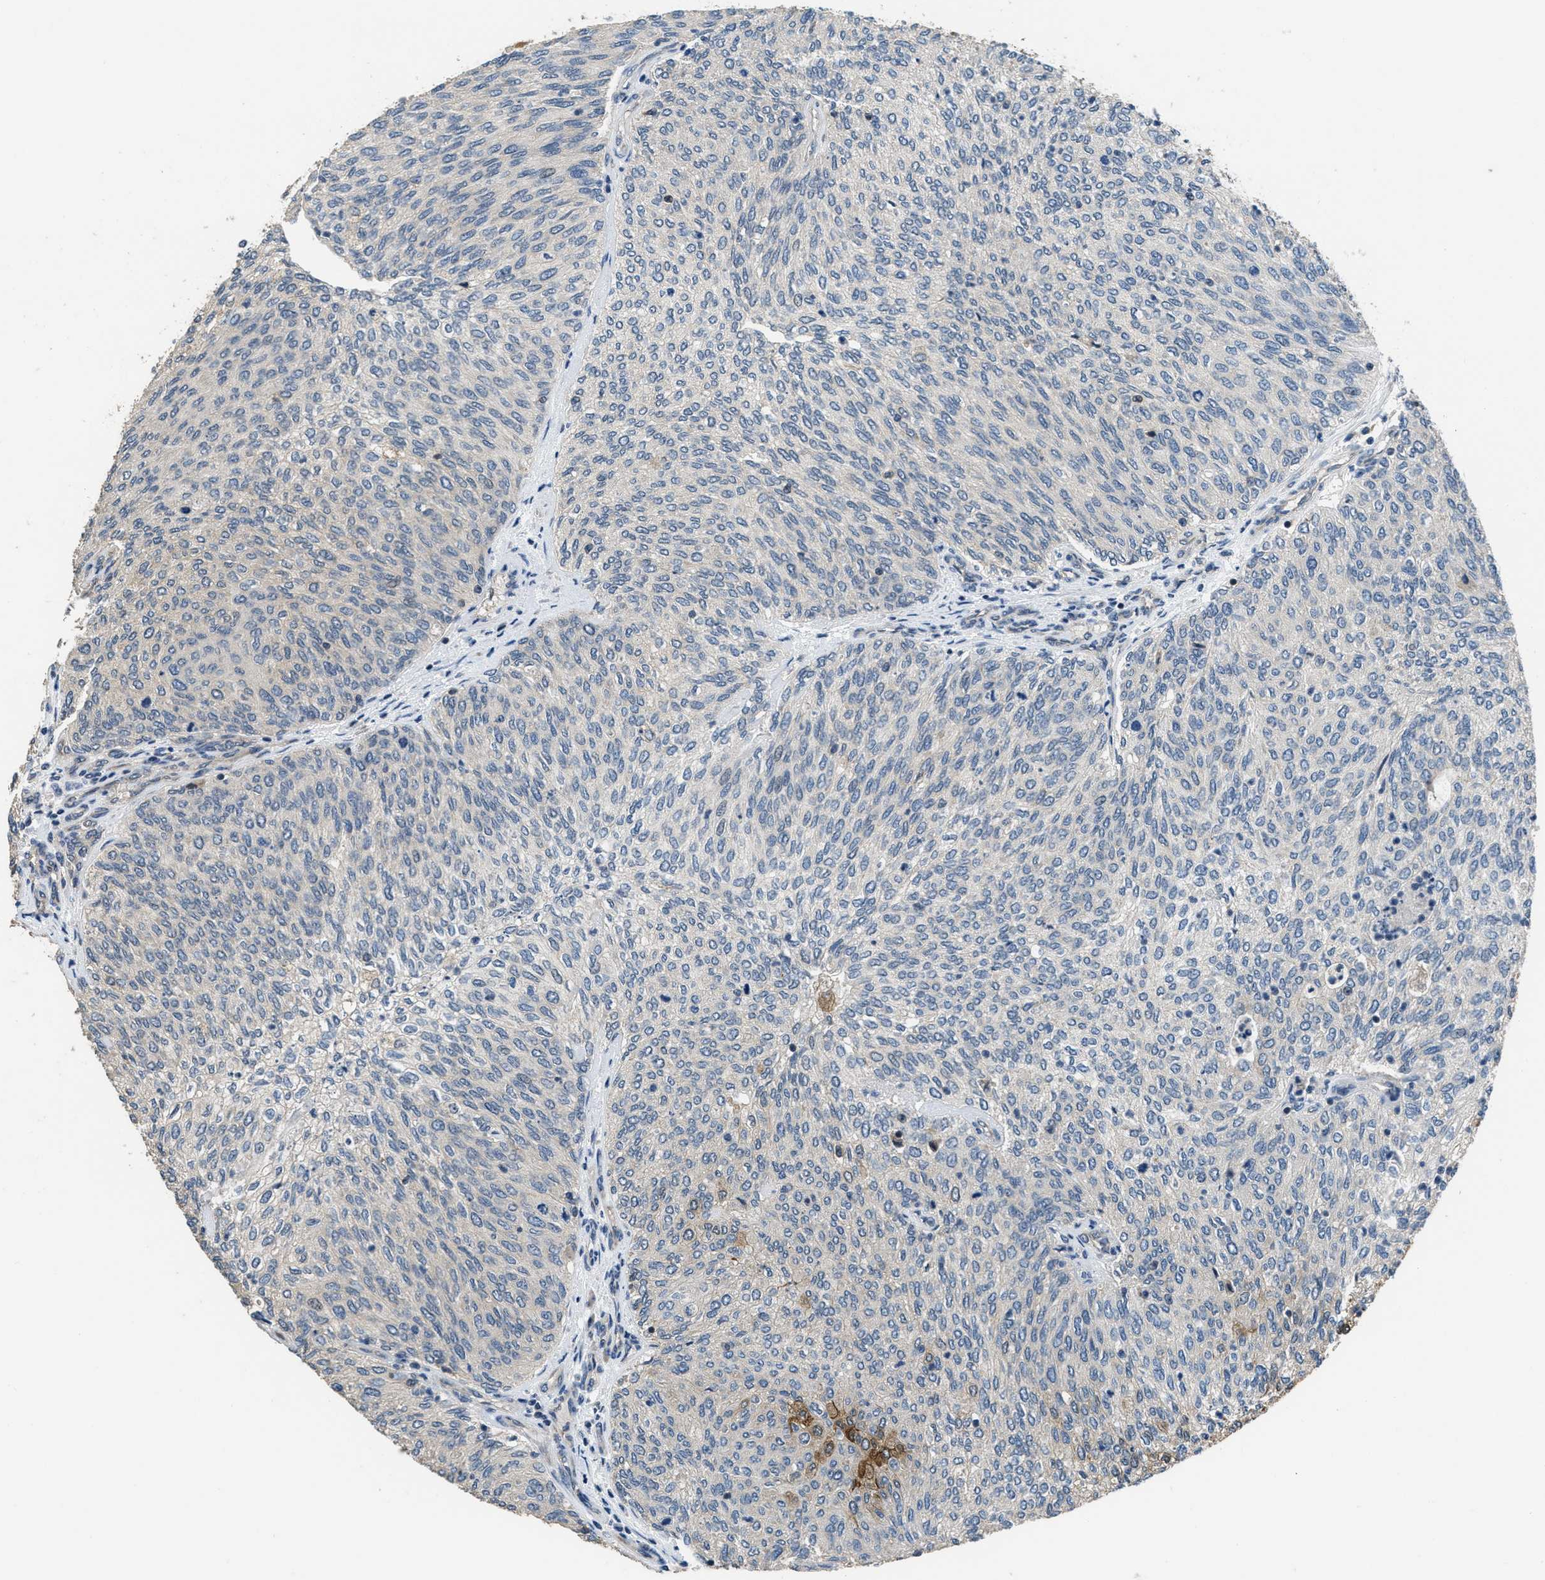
{"staining": {"intensity": "negative", "quantity": "none", "location": "none"}, "tissue": "urothelial cancer", "cell_type": "Tumor cells", "image_type": "cancer", "snomed": [{"axis": "morphology", "description": "Urothelial carcinoma, Low grade"}, {"axis": "topography", "description": "Urinary bladder"}], "caption": "Photomicrograph shows no significant protein positivity in tumor cells of urothelial carcinoma (low-grade).", "gene": "NAT1", "patient": {"sex": "female", "age": 79}}